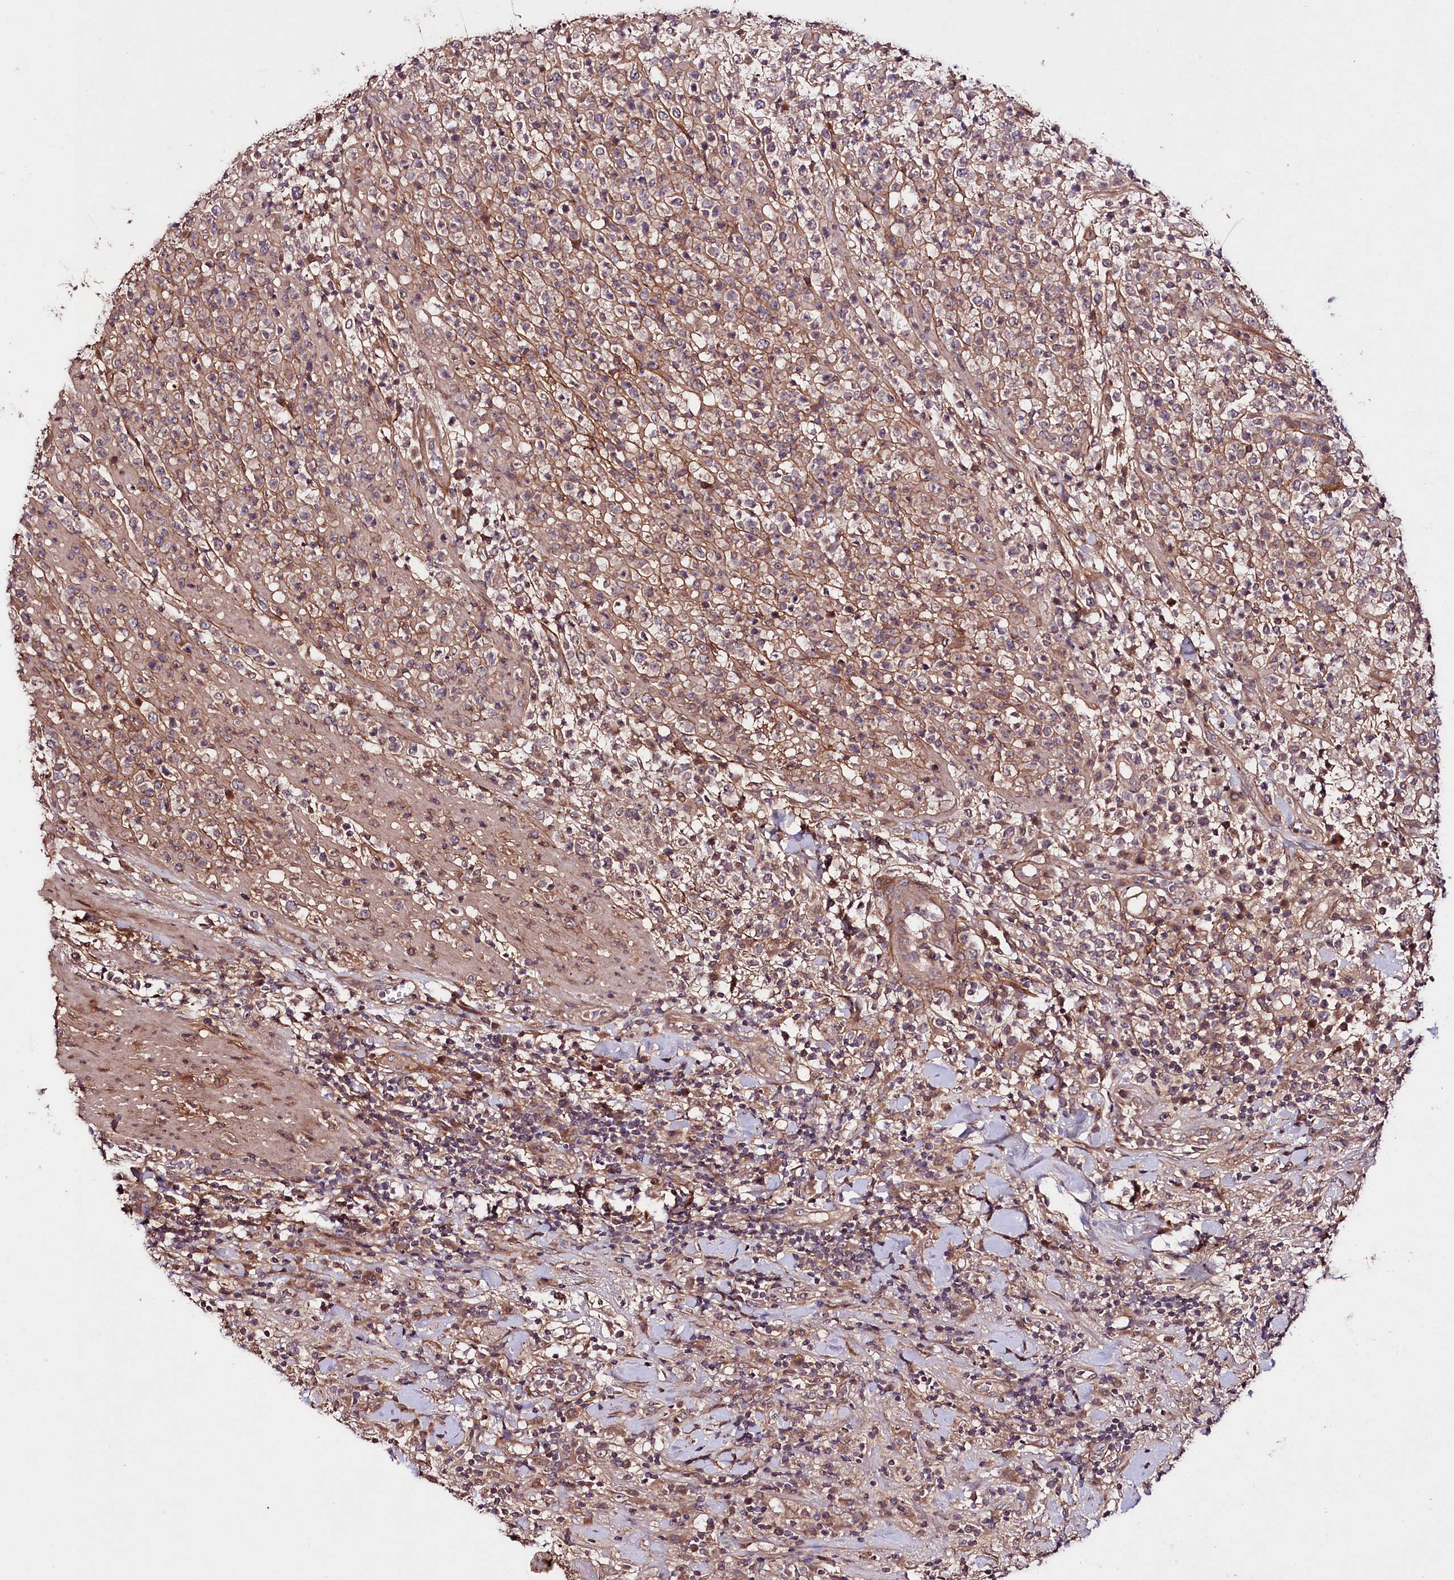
{"staining": {"intensity": "weak", "quantity": "<25%", "location": "cytoplasmic/membranous"}, "tissue": "lymphoma", "cell_type": "Tumor cells", "image_type": "cancer", "snomed": [{"axis": "morphology", "description": "Malignant lymphoma, non-Hodgkin's type, High grade"}, {"axis": "topography", "description": "Colon"}], "caption": "High magnification brightfield microscopy of lymphoma stained with DAB (3,3'-diaminobenzidine) (brown) and counterstained with hematoxylin (blue): tumor cells show no significant staining.", "gene": "TNPO3", "patient": {"sex": "female", "age": 53}}